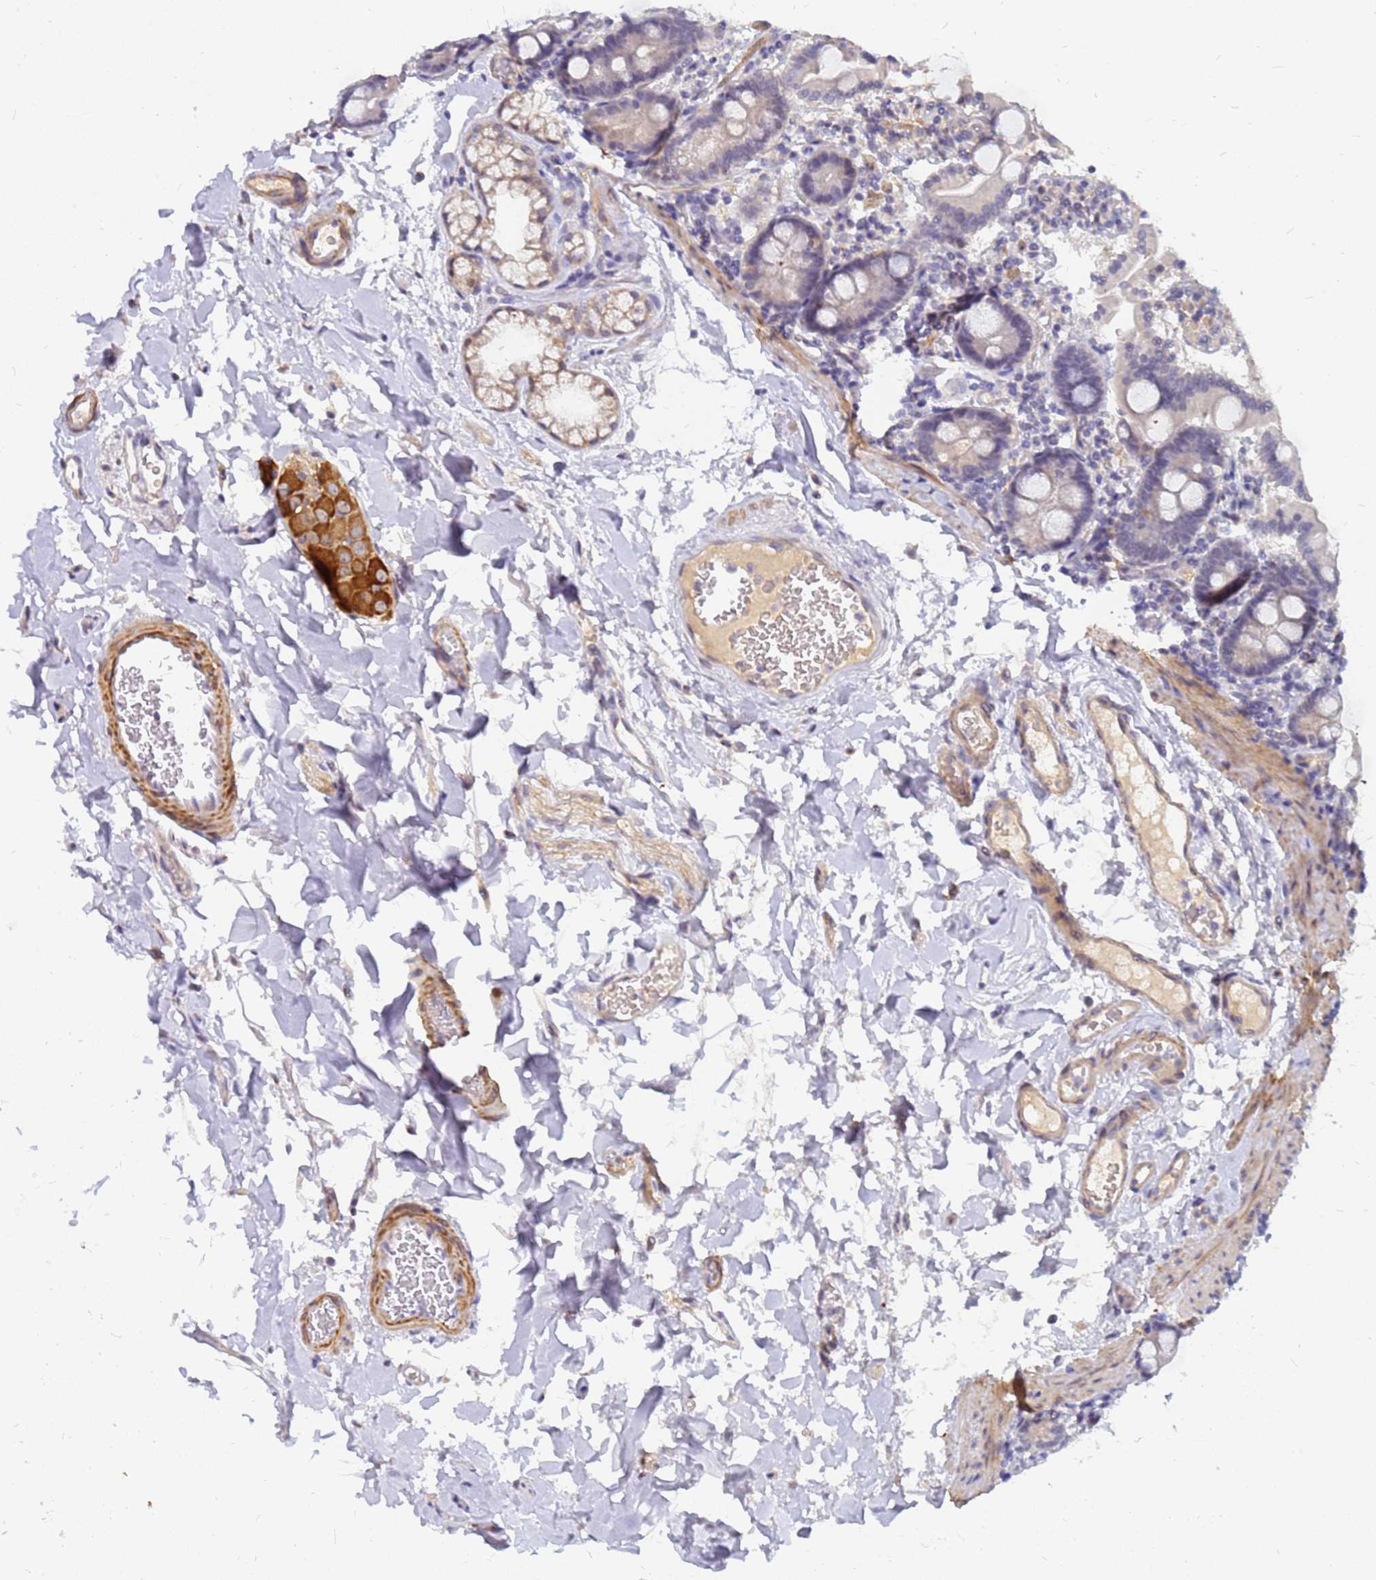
{"staining": {"intensity": "negative", "quantity": "none", "location": "none"}, "tissue": "duodenum", "cell_type": "Glandular cells", "image_type": "normal", "snomed": [{"axis": "morphology", "description": "Normal tissue, NOS"}, {"axis": "topography", "description": "Duodenum"}], "caption": "This is an immunohistochemistry (IHC) micrograph of benign human duodenum. There is no expression in glandular cells.", "gene": "SRGAP3", "patient": {"sex": "male", "age": 55}}